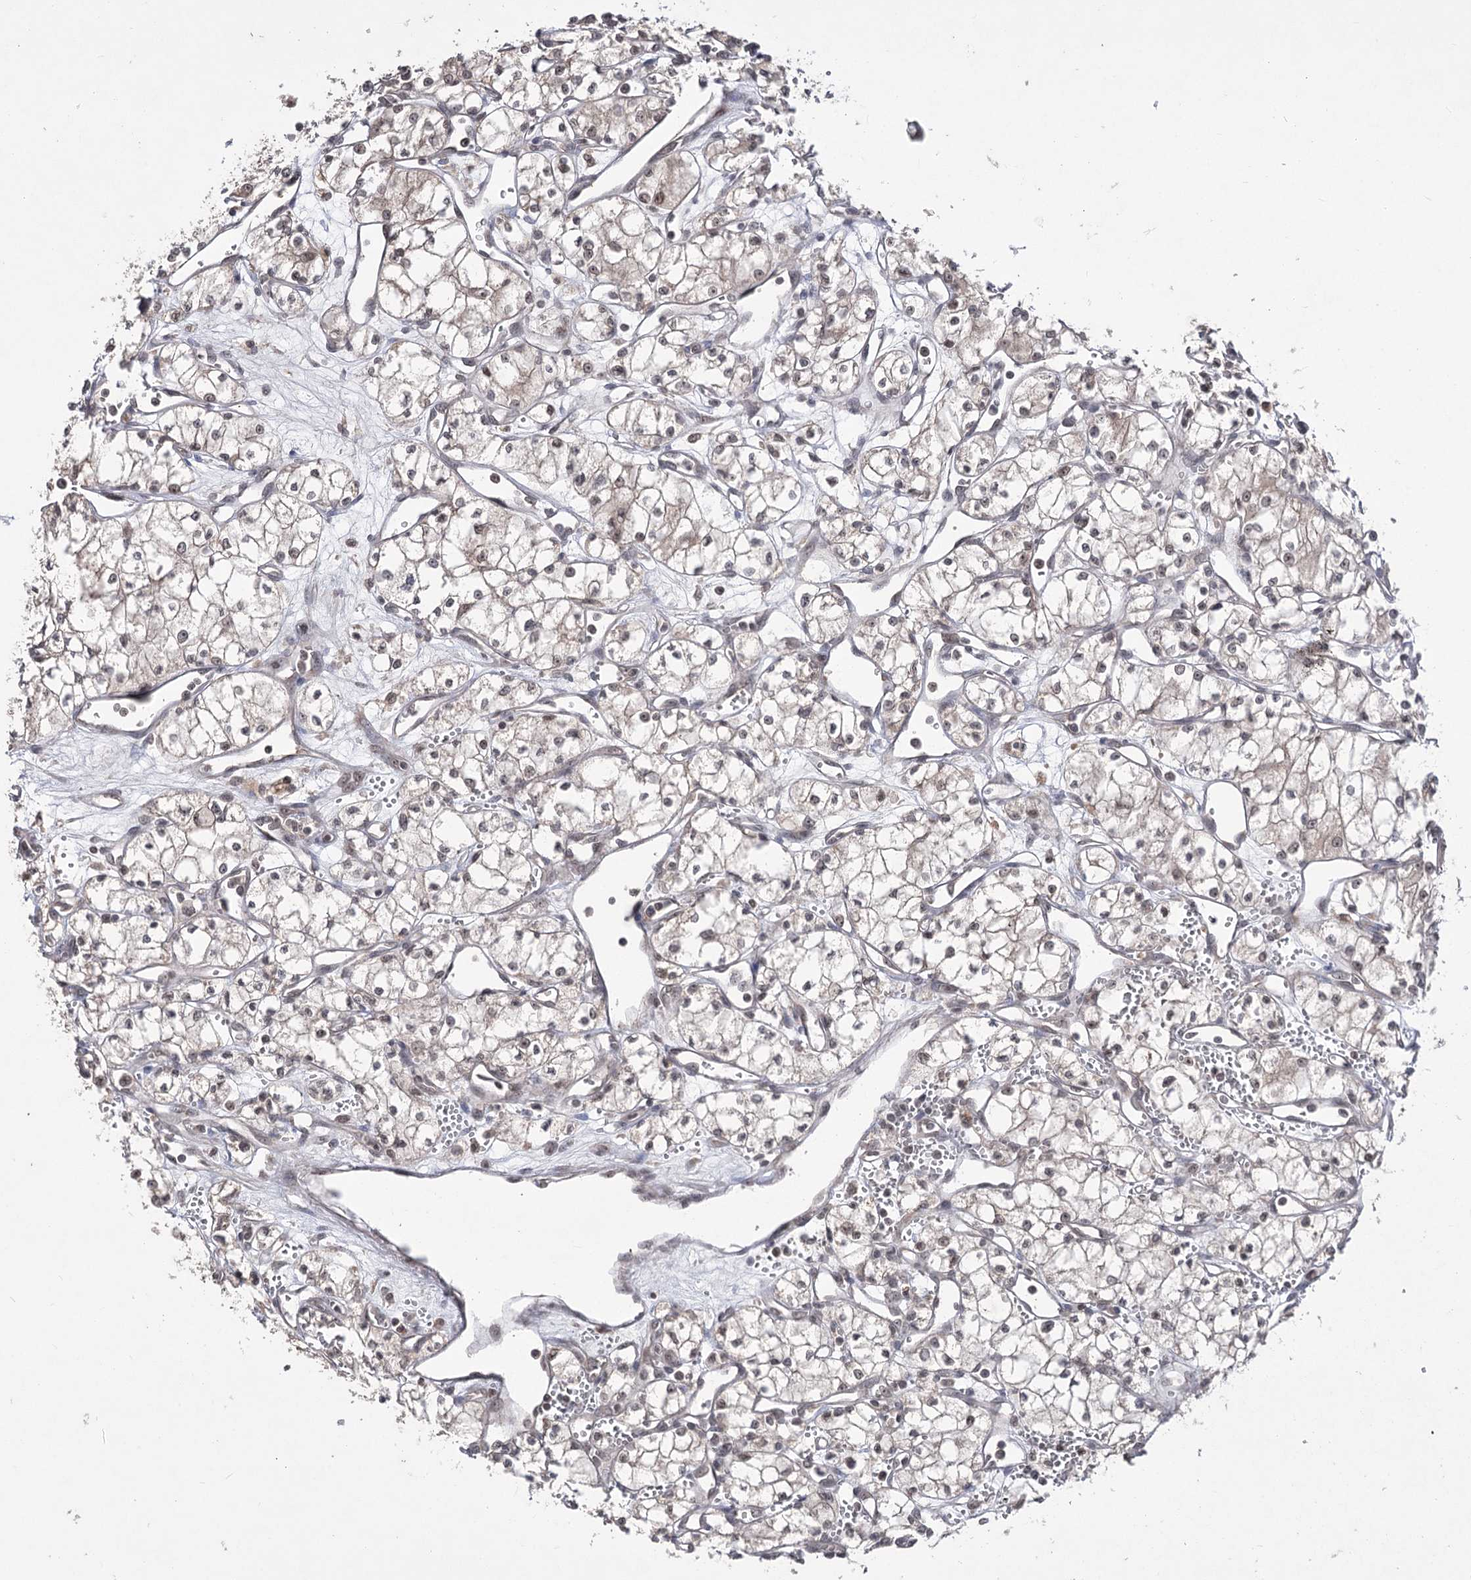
{"staining": {"intensity": "weak", "quantity": "25%-75%", "location": "nuclear"}, "tissue": "renal cancer", "cell_type": "Tumor cells", "image_type": "cancer", "snomed": [{"axis": "morphology", "description": "Adenocarcinoma, NOS"}, {"axis": "topography", "description": "Kidney"}], "caption": "Immunohistochemistry photomicrograph of human renal cancer stained for a protein (brown), which shows low levels of weak nuclear positivity in approximately 25%-75% of tumor cells.", "gene": "VGLL4", "patient": {"sex": "male", "age": 59}}